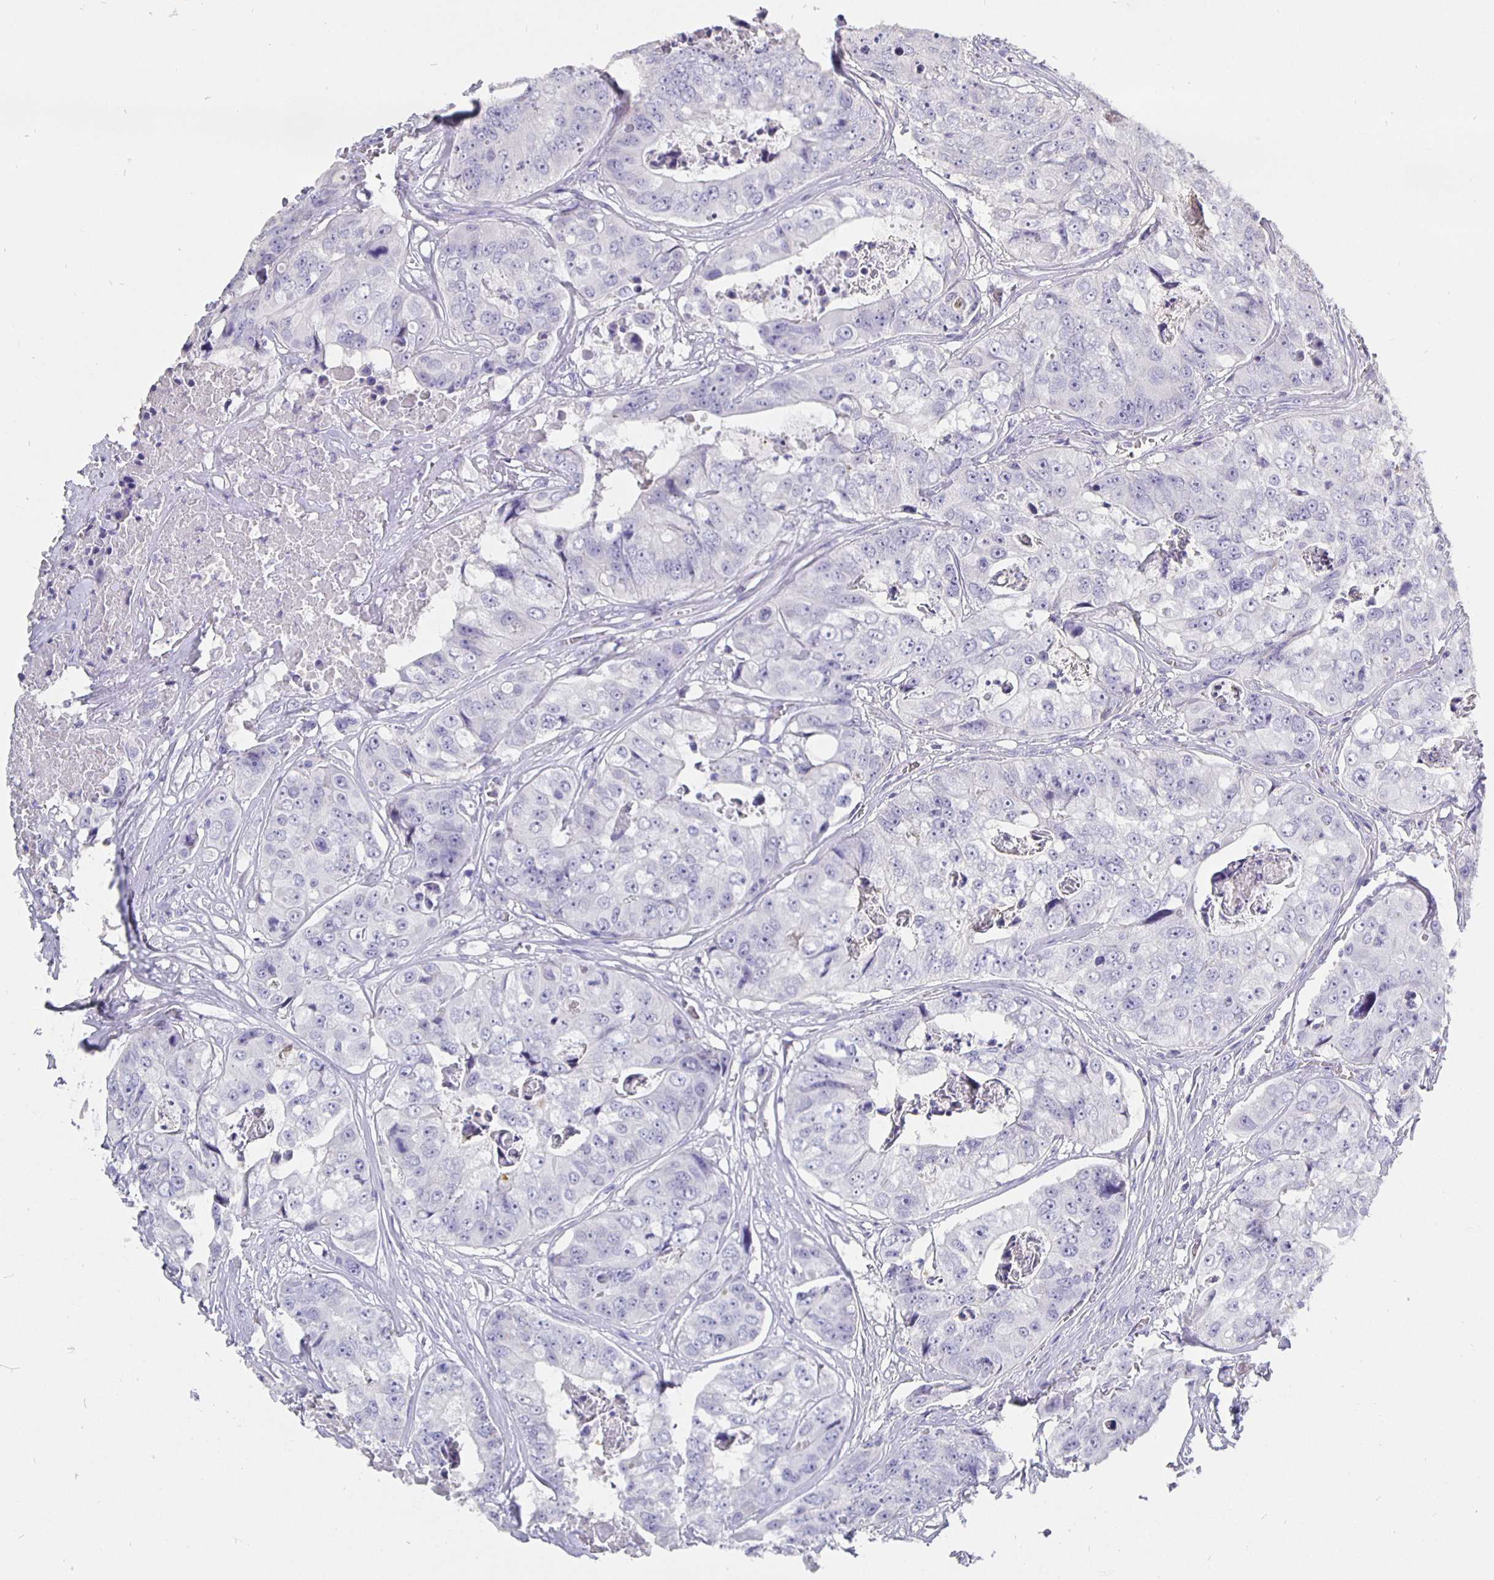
{"staining": {"intensity": "negative", "quantity": "none", "location": "none"}, "tissue": "colorectal cancer", "cell_type": "Tumor cells", "image_type": "cancer", "snomed": [{"axis": "morphology", "description": "Adenocarcinoma, NOS"}, {"axis": "topography", "description": "Rectum"}], "caption": "Immunohistochemical staining of colorectal adenocarcinoma exhibits no significant positivity in tumor cells. (DAB (3,3'-diaminobenzidine) immunohistochemistry (IHC) with hematoxylin counter stain).", "gene": "CFAP74", "patient": {"sex": "female", "age": 62}}